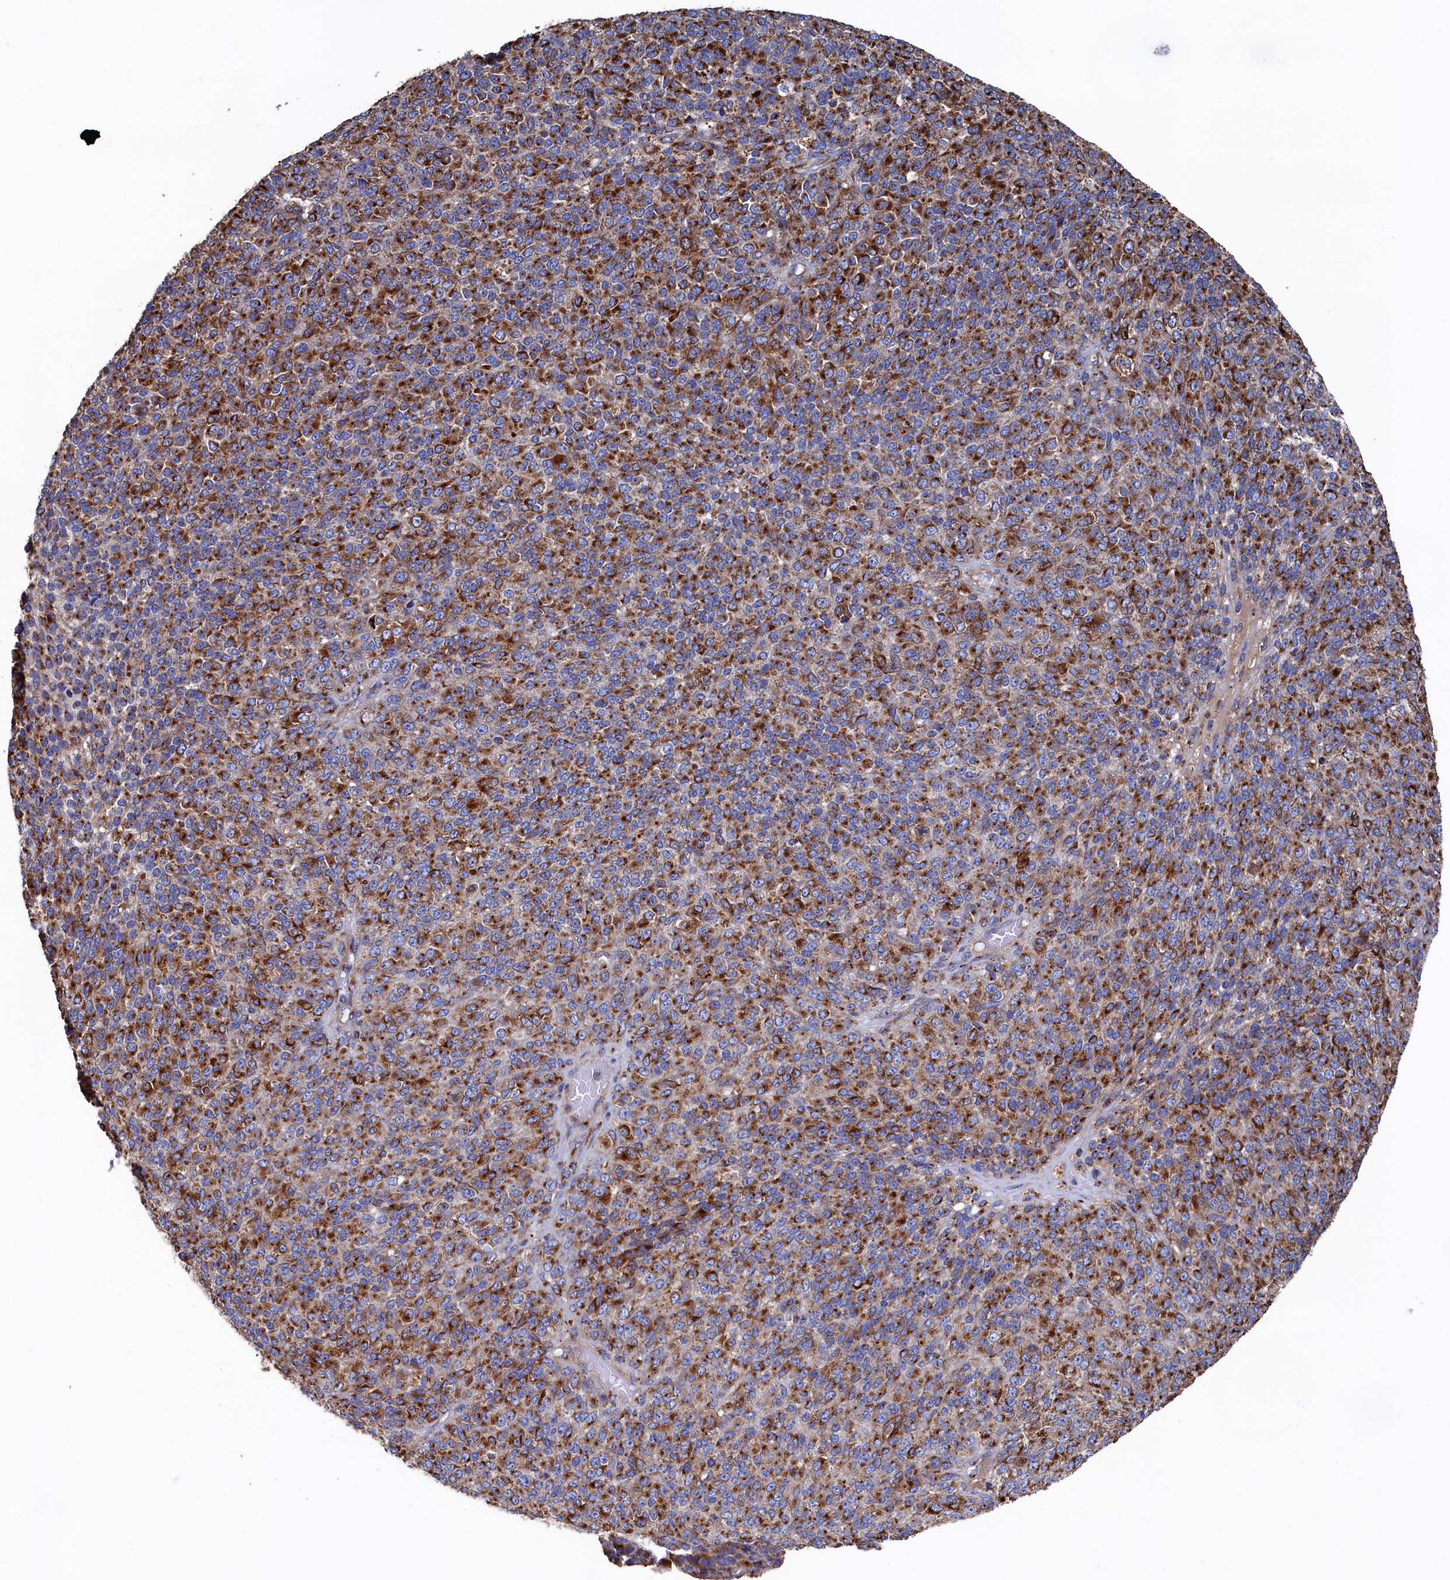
{"staining": {"intensity": "strong", "quantity": ">75%", "location": "cytoplasmic/membranous"}, "tissue": "melanoma", "cell_type": "Tumor cells", "image_type": "cancer", "snomed": [{"axis": "morphology", "description": "Malignant melanoma, Metastatic site"}, {"axis": "topography", "description": "Brain"}], "caption": "Immunohistochemical staining of melanoma shows high levels of strong cytoplasmic/membranous positivity in about >75% of tumor cells.", "gene": "PRRC1", "patient": {"sex": "female", "age": 56}}